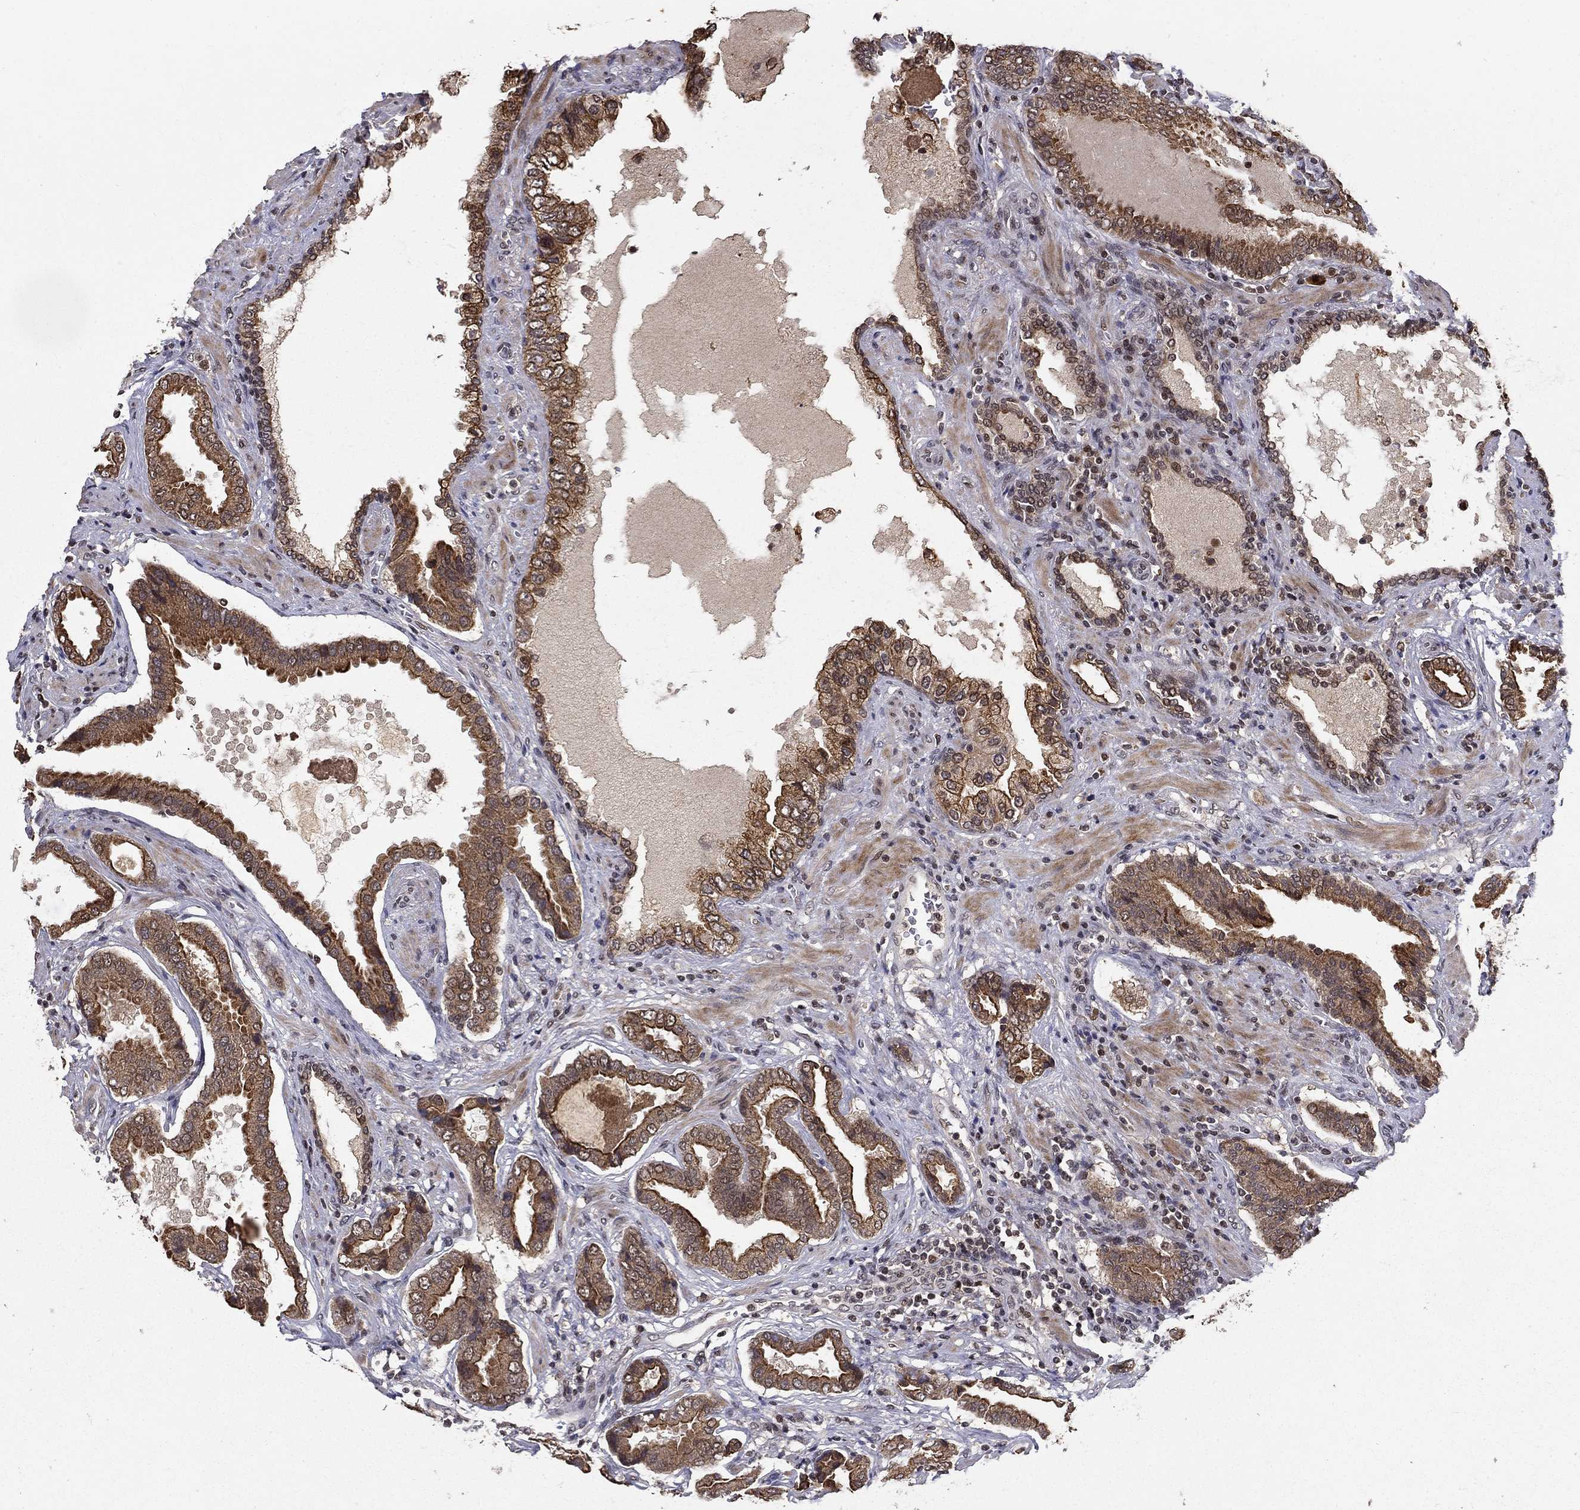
{"staining": {"intensity": "strong", "quantity": "25%-75%", "location": "cytoplasmic/membranous"}, "tissue": "prostate cancer", "cell_type": "Tumor cells", "image_type": "cancer", "snomed": [{"axis": "morphology", "description": "Adenocarcinoma, NOS"}, {"axis": "topography", "description": "Prostate"}], "caption": "Protein analysis of adenocarcinoma (prostate) tissue reveals strong cytoplasmic/membranous staining in approximately 25%-75% of tumor cells. Nuclei are stained in blue.", "gene": "CDCA7L", "patient": {"sex": "male", "age": 64}}